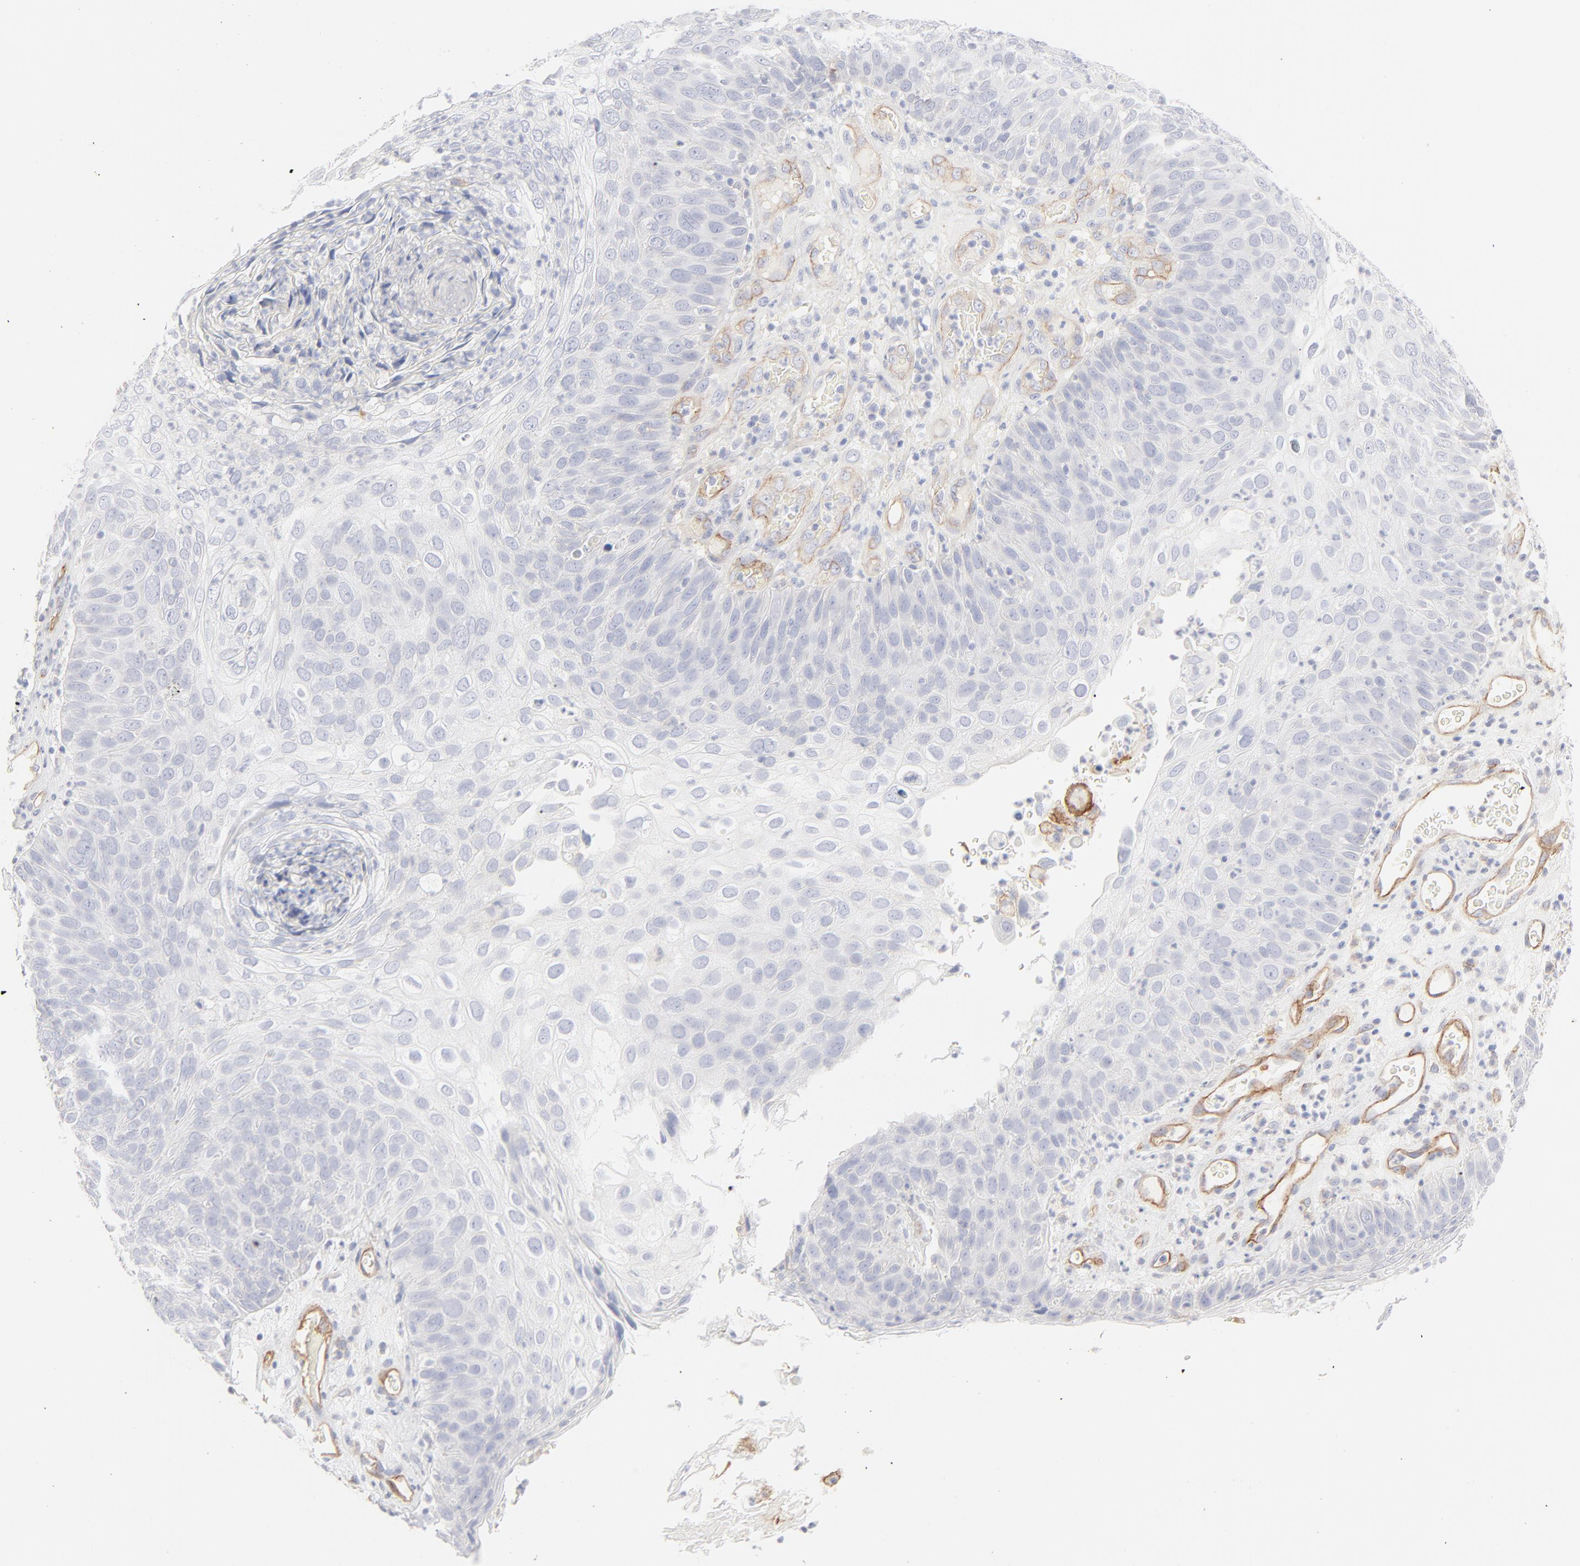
{"staining": {"intensity": "negative", "quantity": "none", "location": "none"}, "tissue": "skin cancer", "cell_type": "Tumor cells", "image_type": "cancer", "snomed": [{"axis": "morphology", "description": "Squamous cell carcinoma, NOS"}, {"axis": "topography", "description": "Skin"}], "caption": "The photomicrograph exhibits no staining of tumor cells in skin cancer (squamous cell carcinoma).", "gene": "ITGA5", "patient": {"sex": "male", "age": 87}}